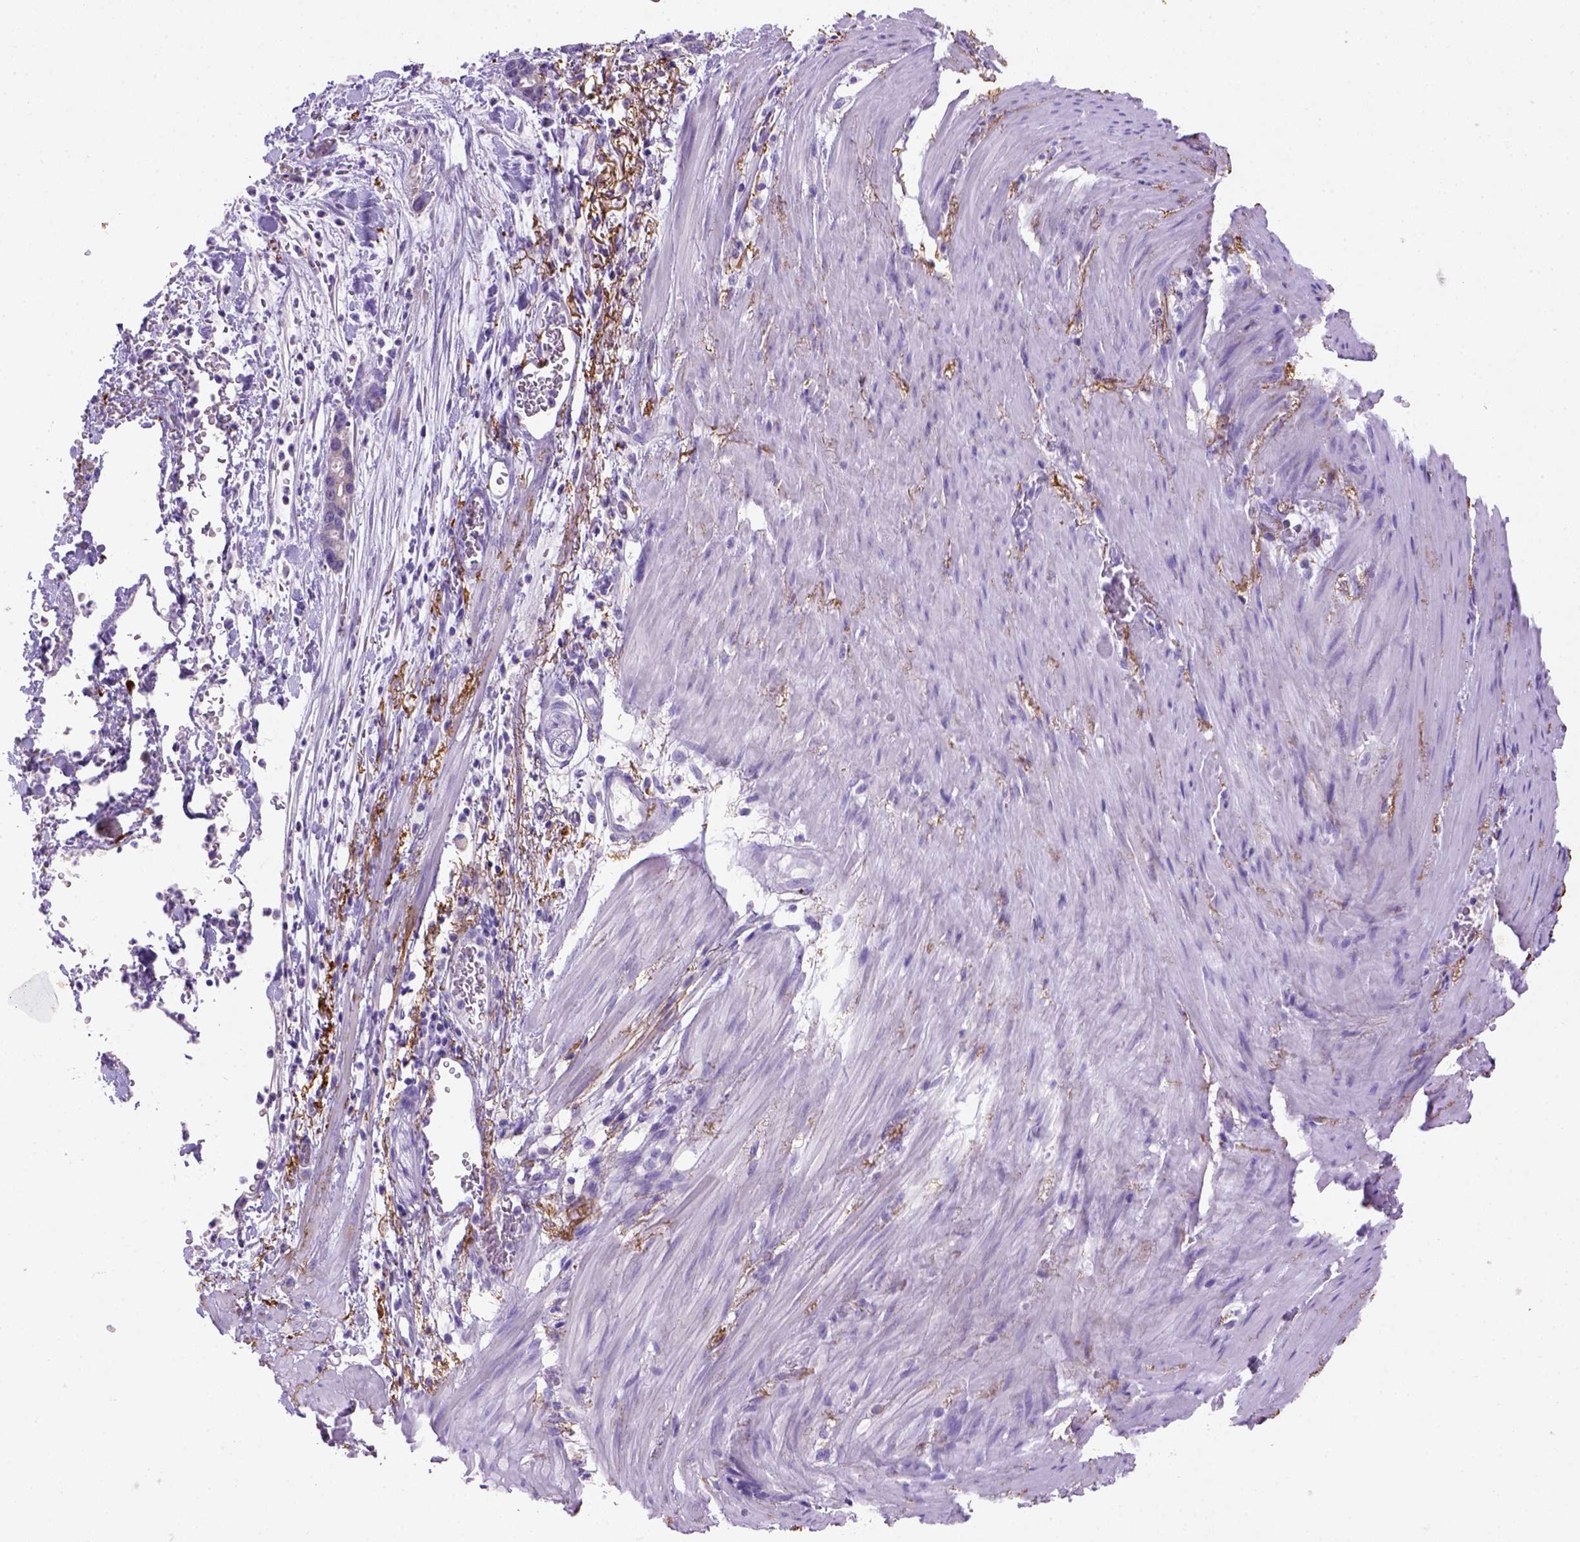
{"staining": {"intensity": "negative", "quantity": "none", "location": "none"}, "tissue": "stomach cancer", "cell_type": "Tumor cells", "image_type": "cancer", "snomed": [{"axis": "morphology", "description": "Normal tissue, NOS"}, {"axis": "morphology", "description": "Adenocarcinoma, NOS"}, {"axis": "topography", "description": "Esophagus"}, {"axis": "topography", "description": "Stomach, upper"}], "caption": "This is a image of immunohistochemistry (IHC) staining of adenocarcinoma (stomach), which shows no positivity in tumor cells.", "gene": "SIRPD", "patient": {"sex": "male", "age": 74}}